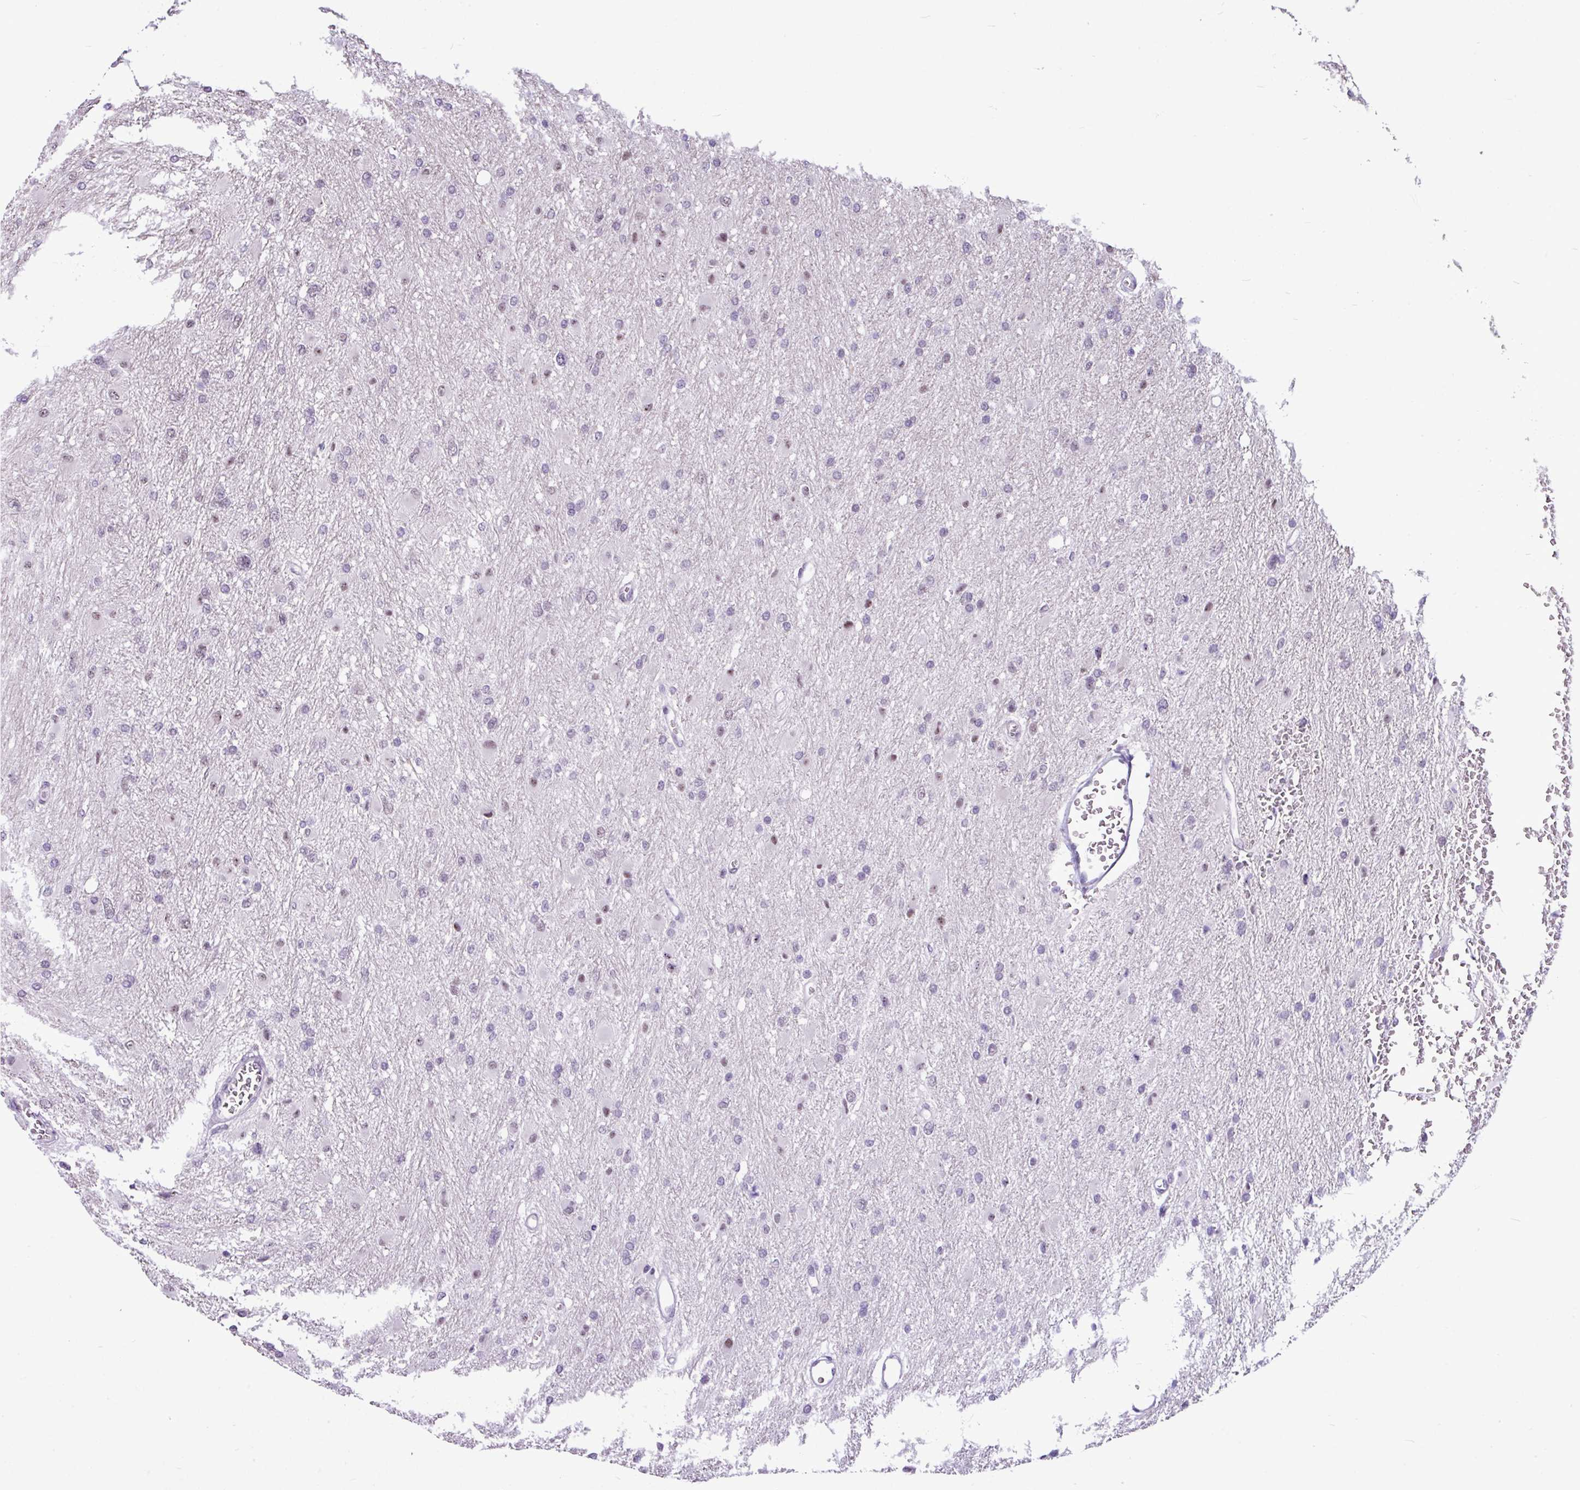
{"staining": {"intensity": "weak", "quantity": "<25%", "location": "nuclear"}, "tissue": "glioma", "cell_type": "Tumor cells", "image_type": "cancer", "snomed": [{"axis": "morphology", "description": "Glioma, malignant, High grade"}, {"axis": "topography", "description": "Cerebral cortex"}], "caption": "Micrograph shows no significant protein positivity in tumor cells of malignant high-grade glioma.", "gene": "UTP18", "patient": {"sex": "female", "age": 36}}